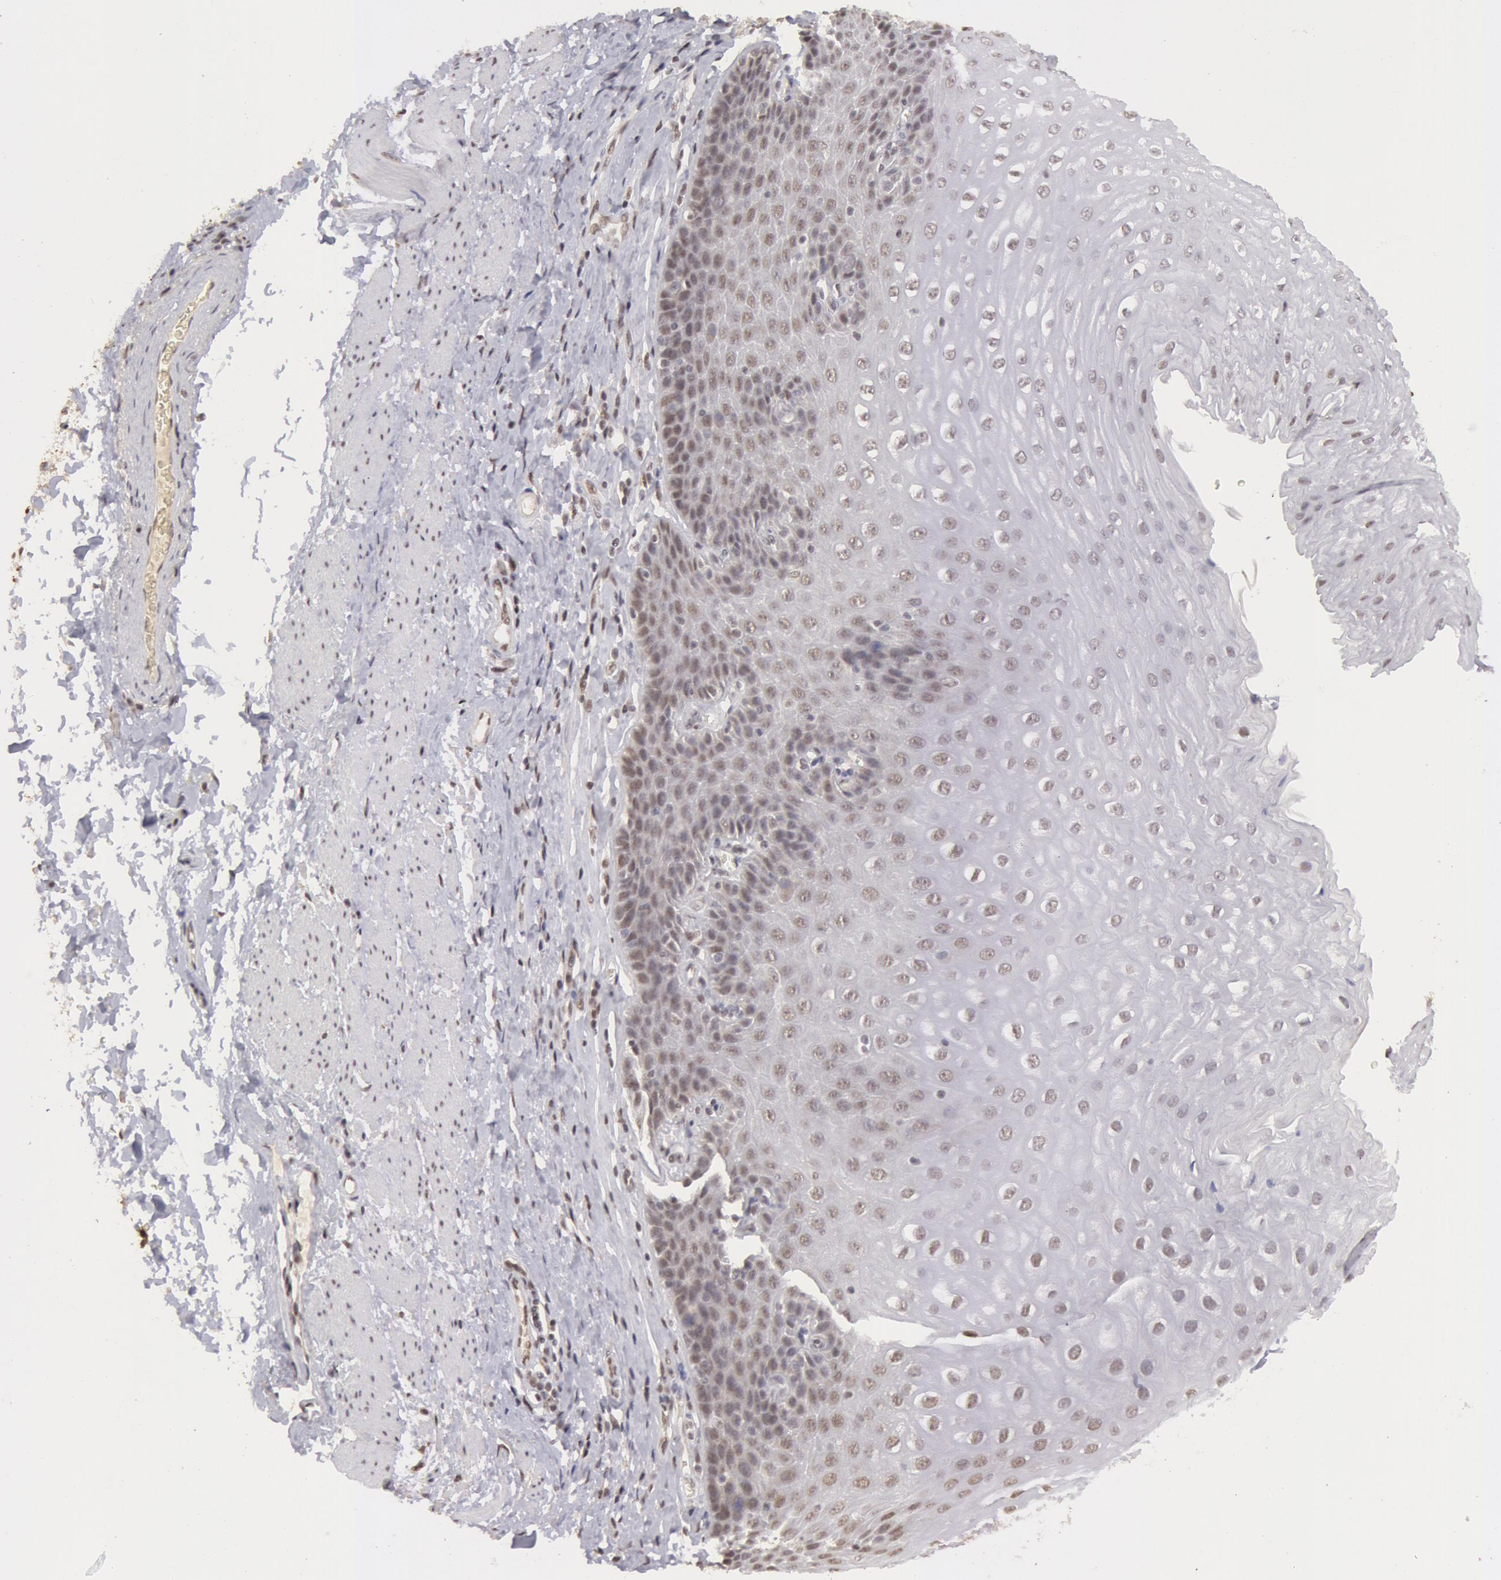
{"staining": {"intensity": "weak", "quantity": "25%-75%", "location": "nuclear"}, "tissue": "esophagus", "cell_type": "Squamous epithelial cells", "image_type": "normal", "snomed": [{"axis": "morphology", "description": "Normal tissue, NOS"}, {"axis": "topography", "description": "Esophagus"}], "caption": "Squamous epithelial cells exhibit low levels of weak nuclear positivity in approximately 25%-75% of cells in unremarkable human esophagus.", "gene": "VRTN", "patient": {"sex": "female", "age": 61}}